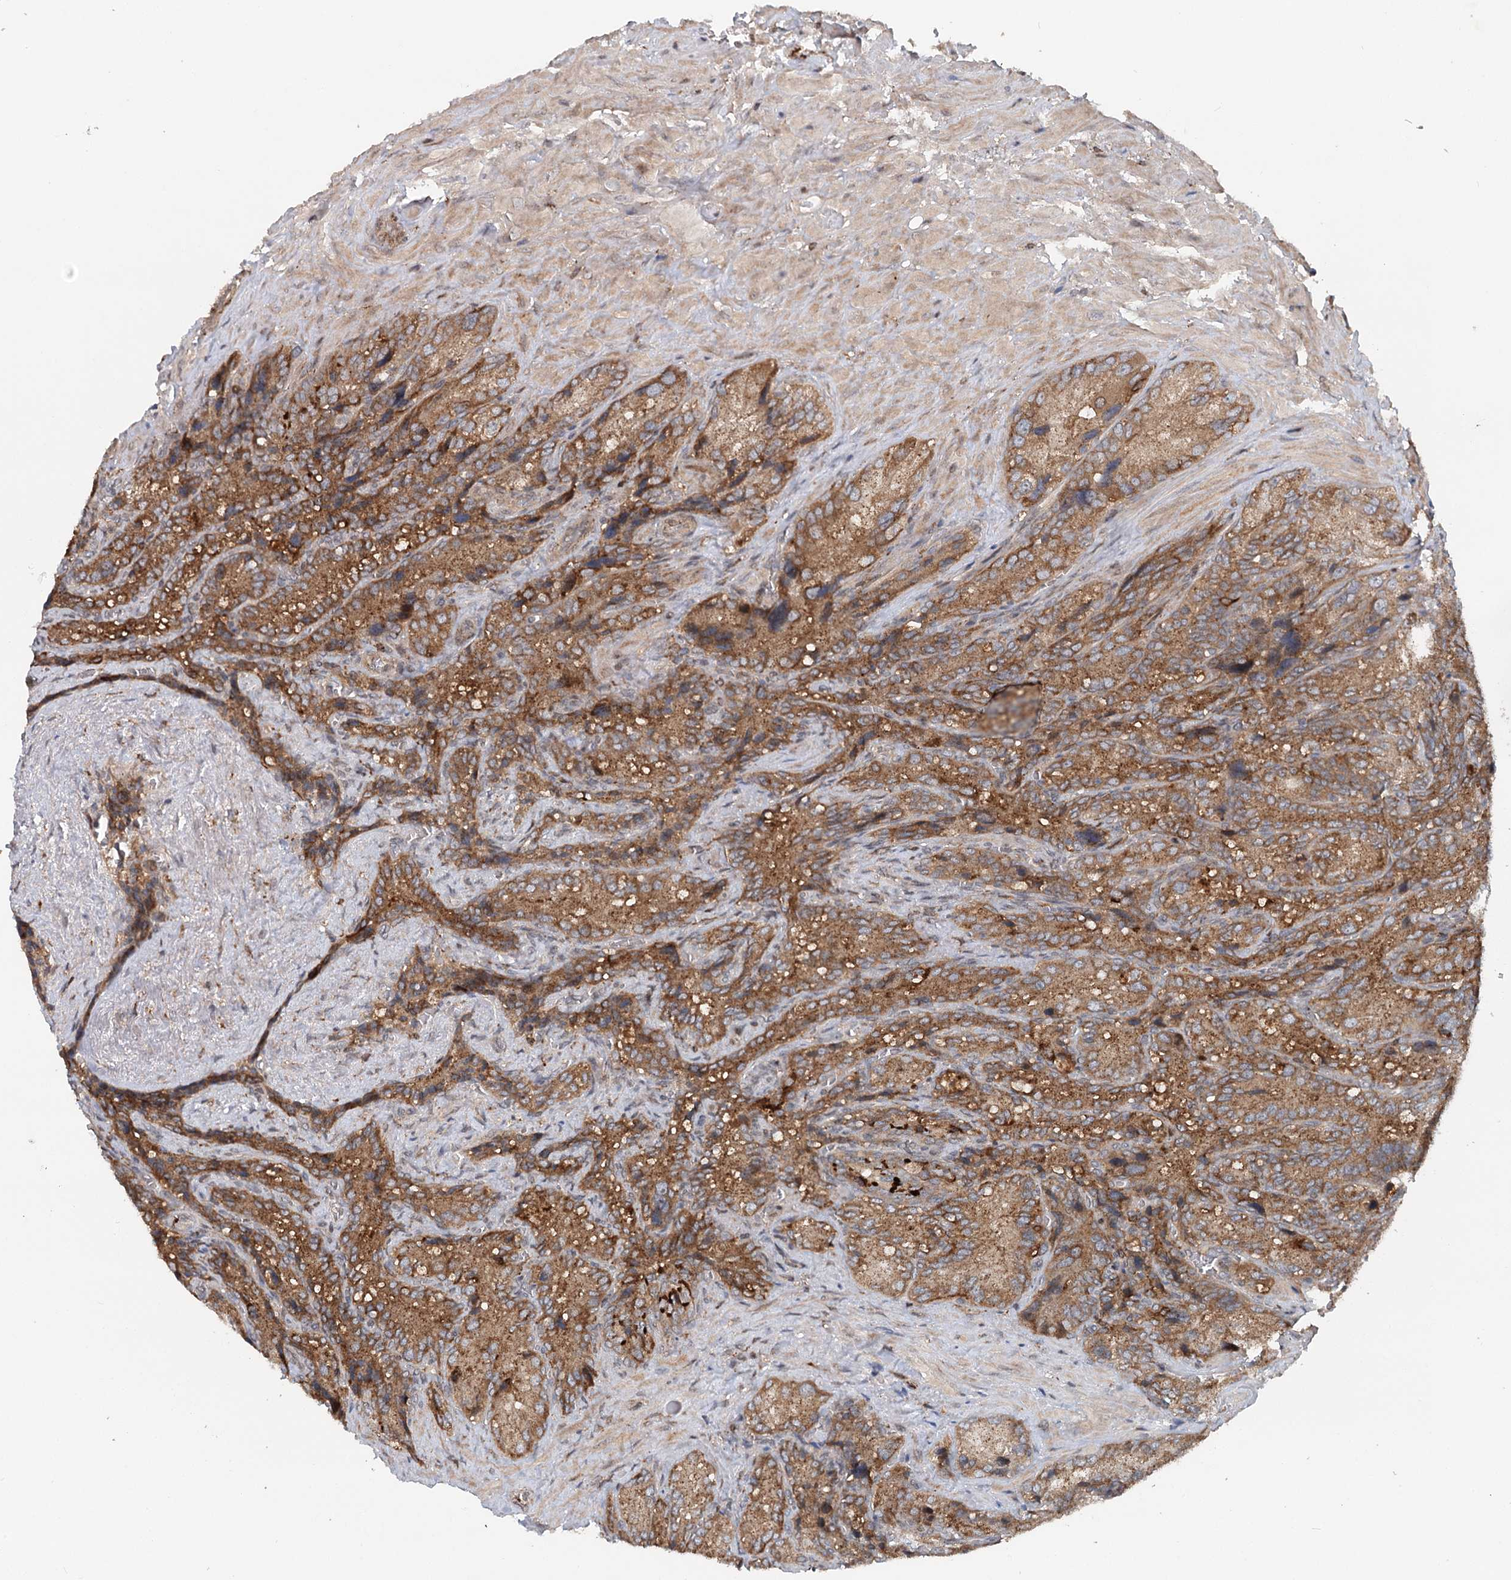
{"staining": {"intensity": "moderate", "quantity": ">75%", "location": "cytoplasmic/membranous"}, "tissue": "seminal vesicle", "cell_type": "Glandular cells", "image_type": "normal", "snomed": [{"axis": "morphology", "description": "Normal tissue, NOS"}, {"axis": "topography", "description": "Seminal veicle"}], "caption": "The micrograph exhibits a brown stain indicating the presence of a protein in the cytoplasmic/membranous of glandular cells in seminal vesicle. (IHC, brightfield microscopy, high magnification).", "gene": "RNF111", "patient": {"sex": "male", "age": 62}}